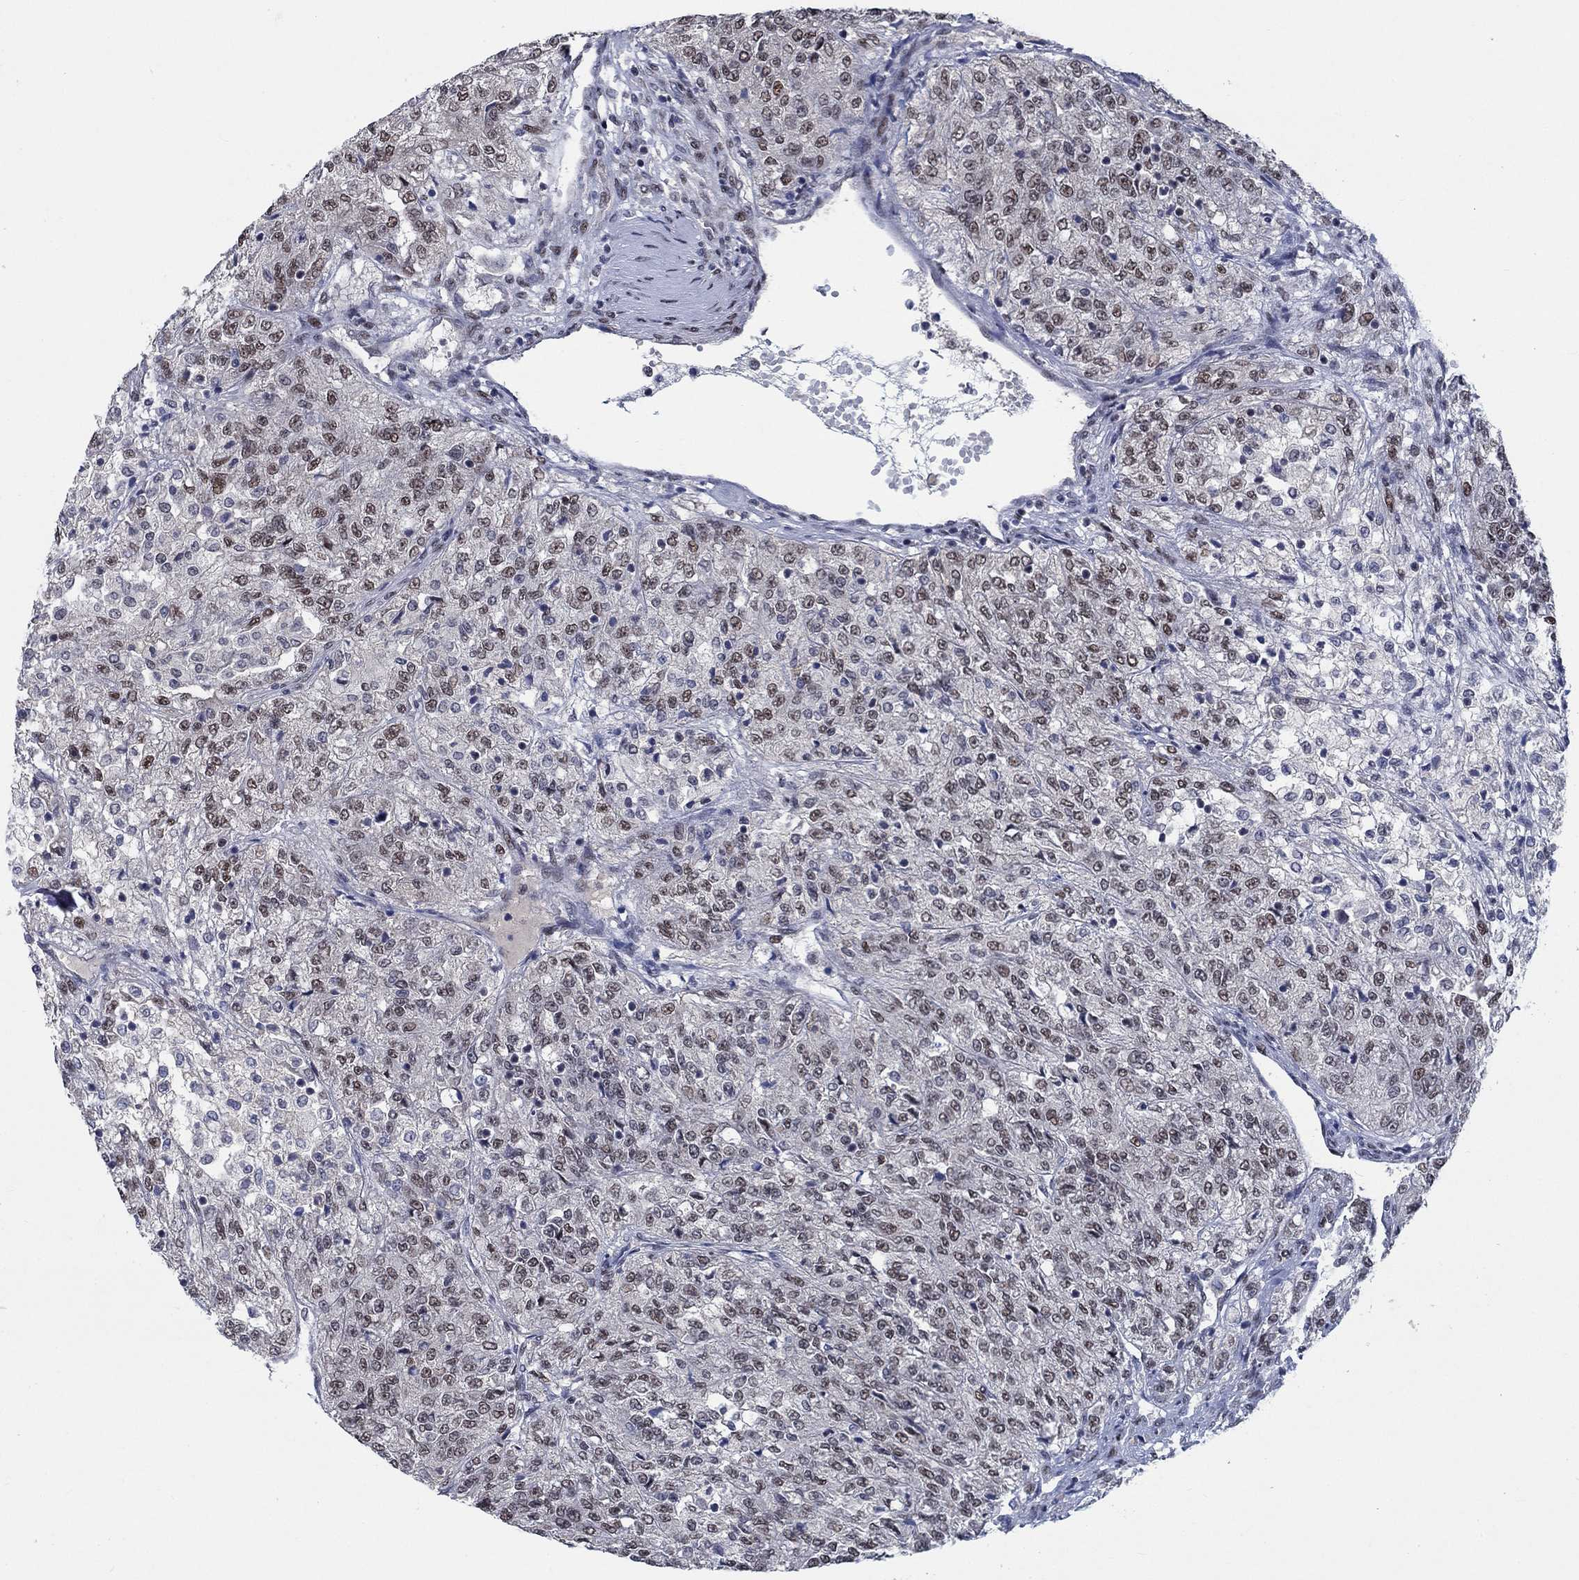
{"staining": {"intensity": "weak", "quantity": "25%-75%", "location": "nuclear"}, "tissue": "renal cancer", "cell_type": "Tumor cells", "image_type": "cancer", "snomed": [{"axis": "morphology", "description": "Adenocarcinoma, NOS"}, {"axis": "topography", "description": "Kidney"}], "caption": "Immunohistochemical staining of renal adenocarcinoma exhibits weak nuclear protein expression in about 25%-75% of tumor cells.", "gene": "HTN1", "patient": {"sex": "female", "age": 63}}